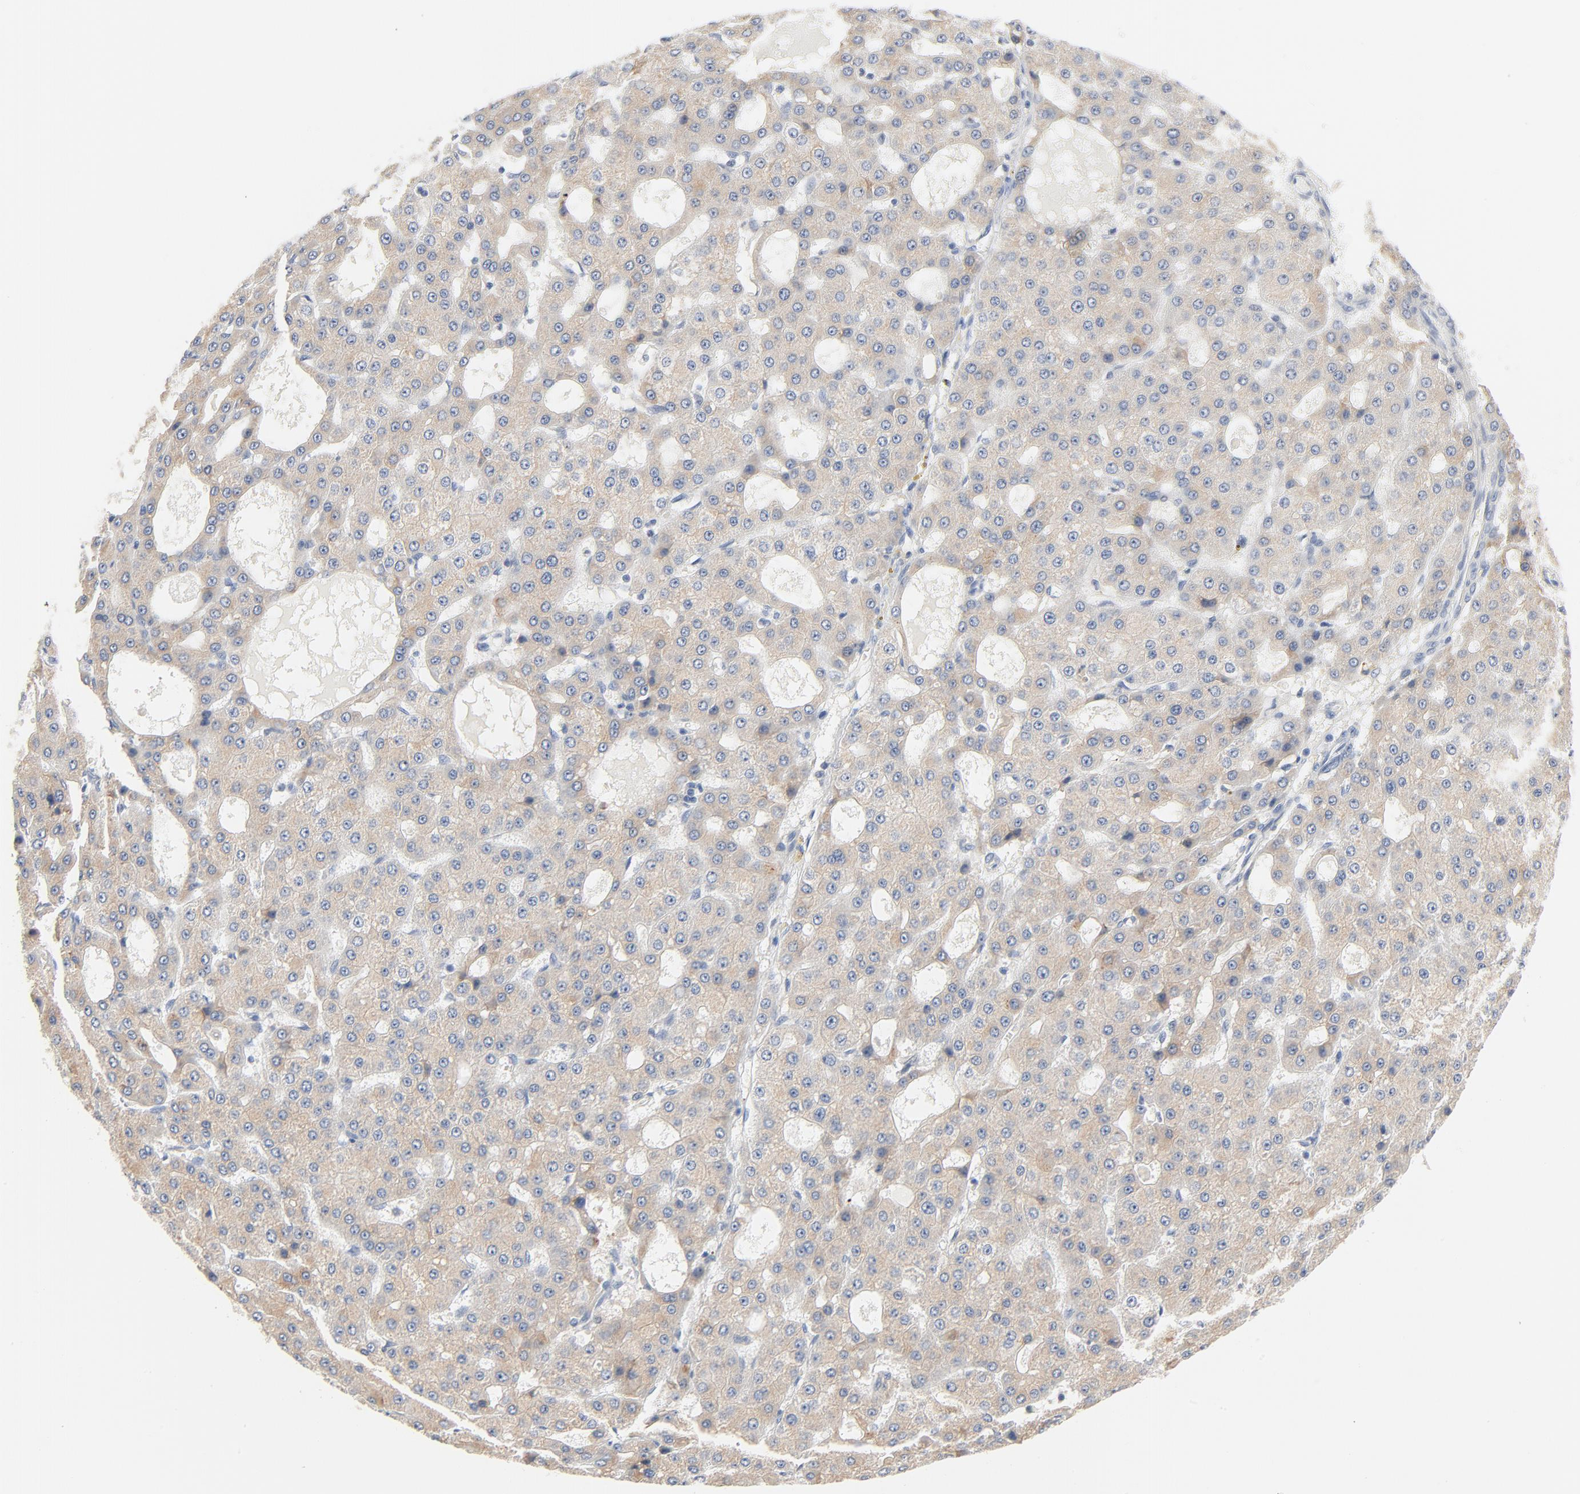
{"staining": {"intensity": "weak", "quantity": ">75%", "location": "cytoplasmic/membranous"}, "tissue": "liver cancer", "cell_type": "Tumor cells", "image_type": "cancer", "snomed": [{"axis": "morphology", "description": "Carcinoma, Hepatocellular, NOS"}, {"axis": "topography", "description": "Liver"}], "caption": "High-power microscopy captured an immunohistochemistry image of liver cancer (hepatocellular carcinoma), revealing weak cytoplasmic/membranous positivity in approximately >75% of tumor cells.", "gene": "IFT43", "patient": {"sex": "male", "age": 47}}